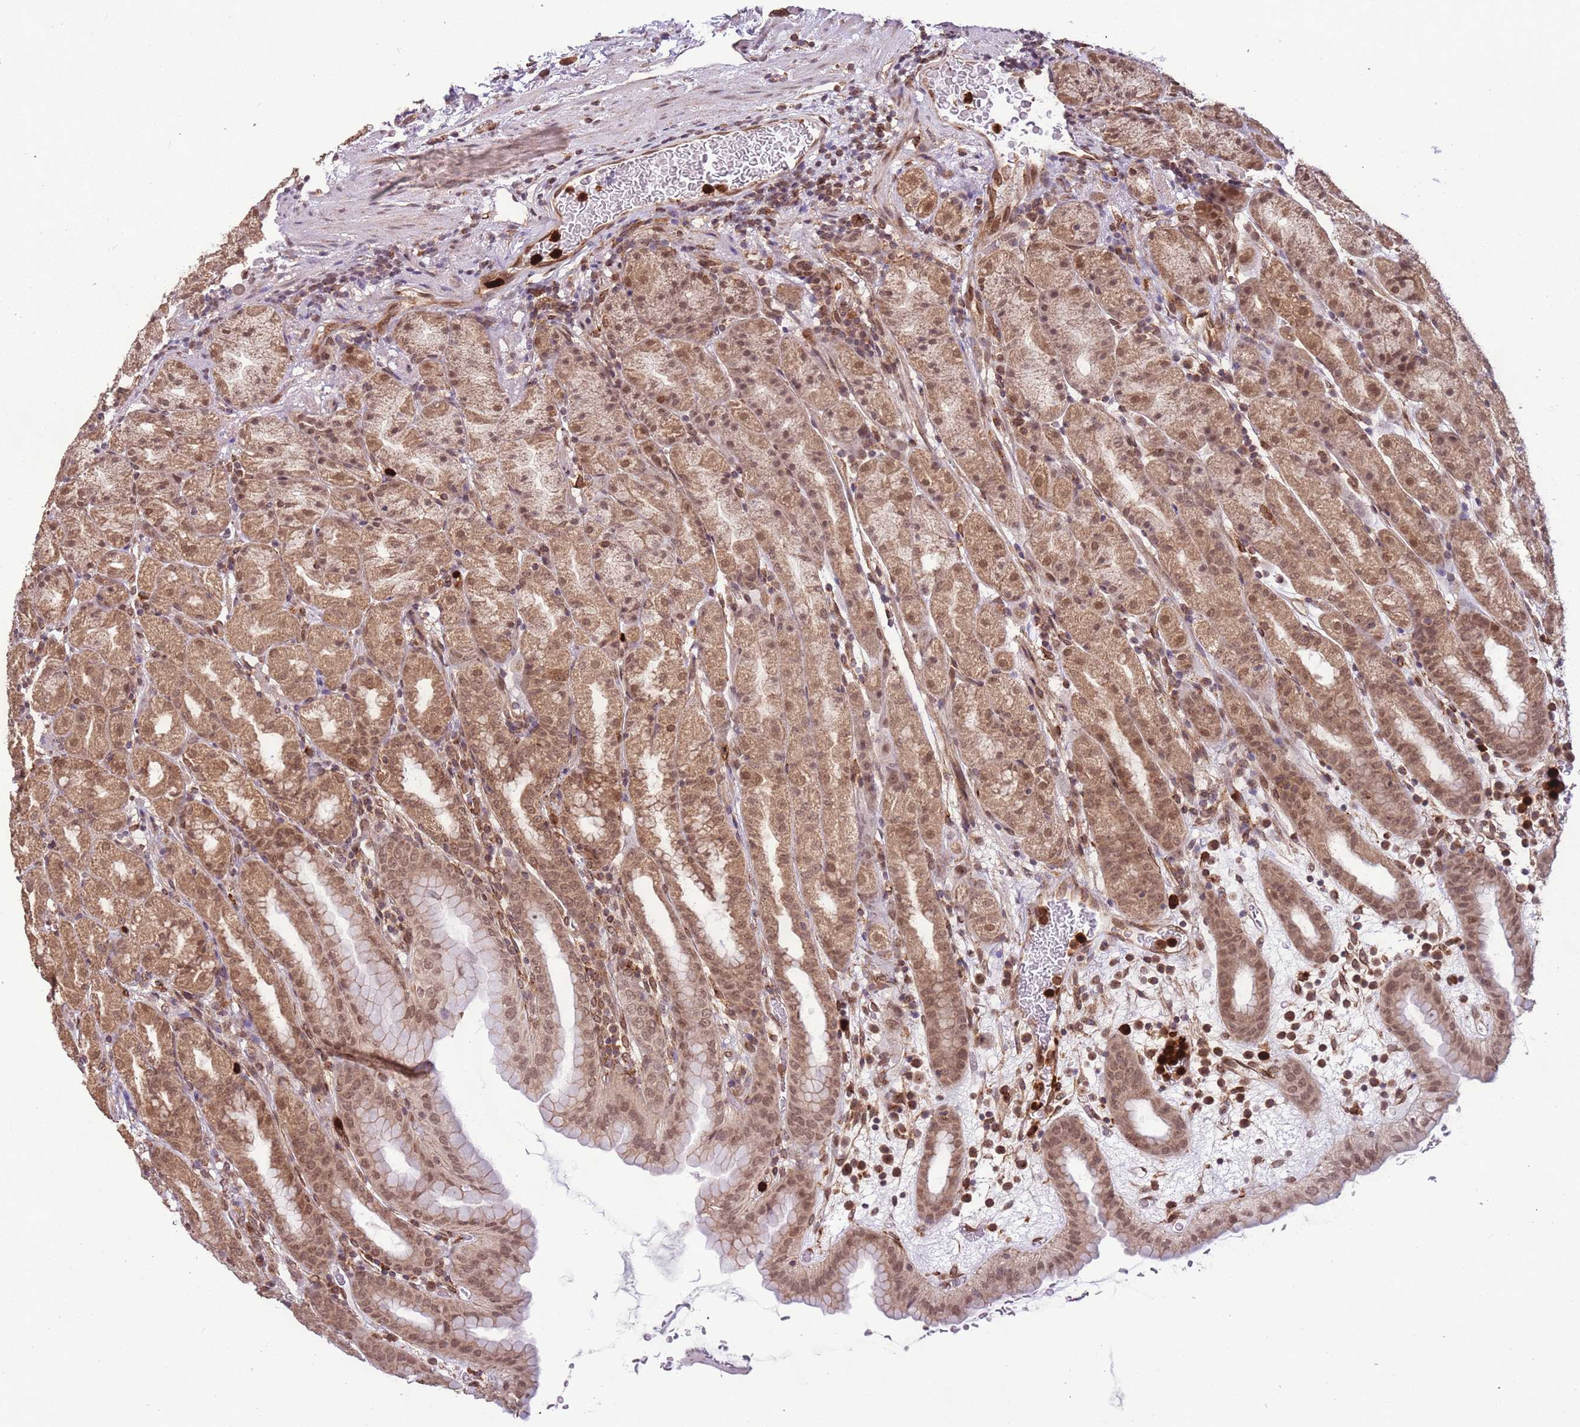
{"staining": {"intensity": "moderate", "quantity": ">75%", "location": "cytoplasmic/membranous,nuclear"}, "tissue": "stomach", "cell_type": "Glandular cells", "image_type": "normal", "snomed": [{"axis": "morphology", "description": "Normal tissue, NOS"}, {"axis": "topography", "description": "Stomach, upper"}], "caption": "The micrograph displays immunohistochemical staining of benign stomach. There is moderate cytoplasmic/membranous,nuclear staining is identified in about >75% of glandular cells.", "gene": "CEP170", "patient": {"sex": "male", "age": 68}}